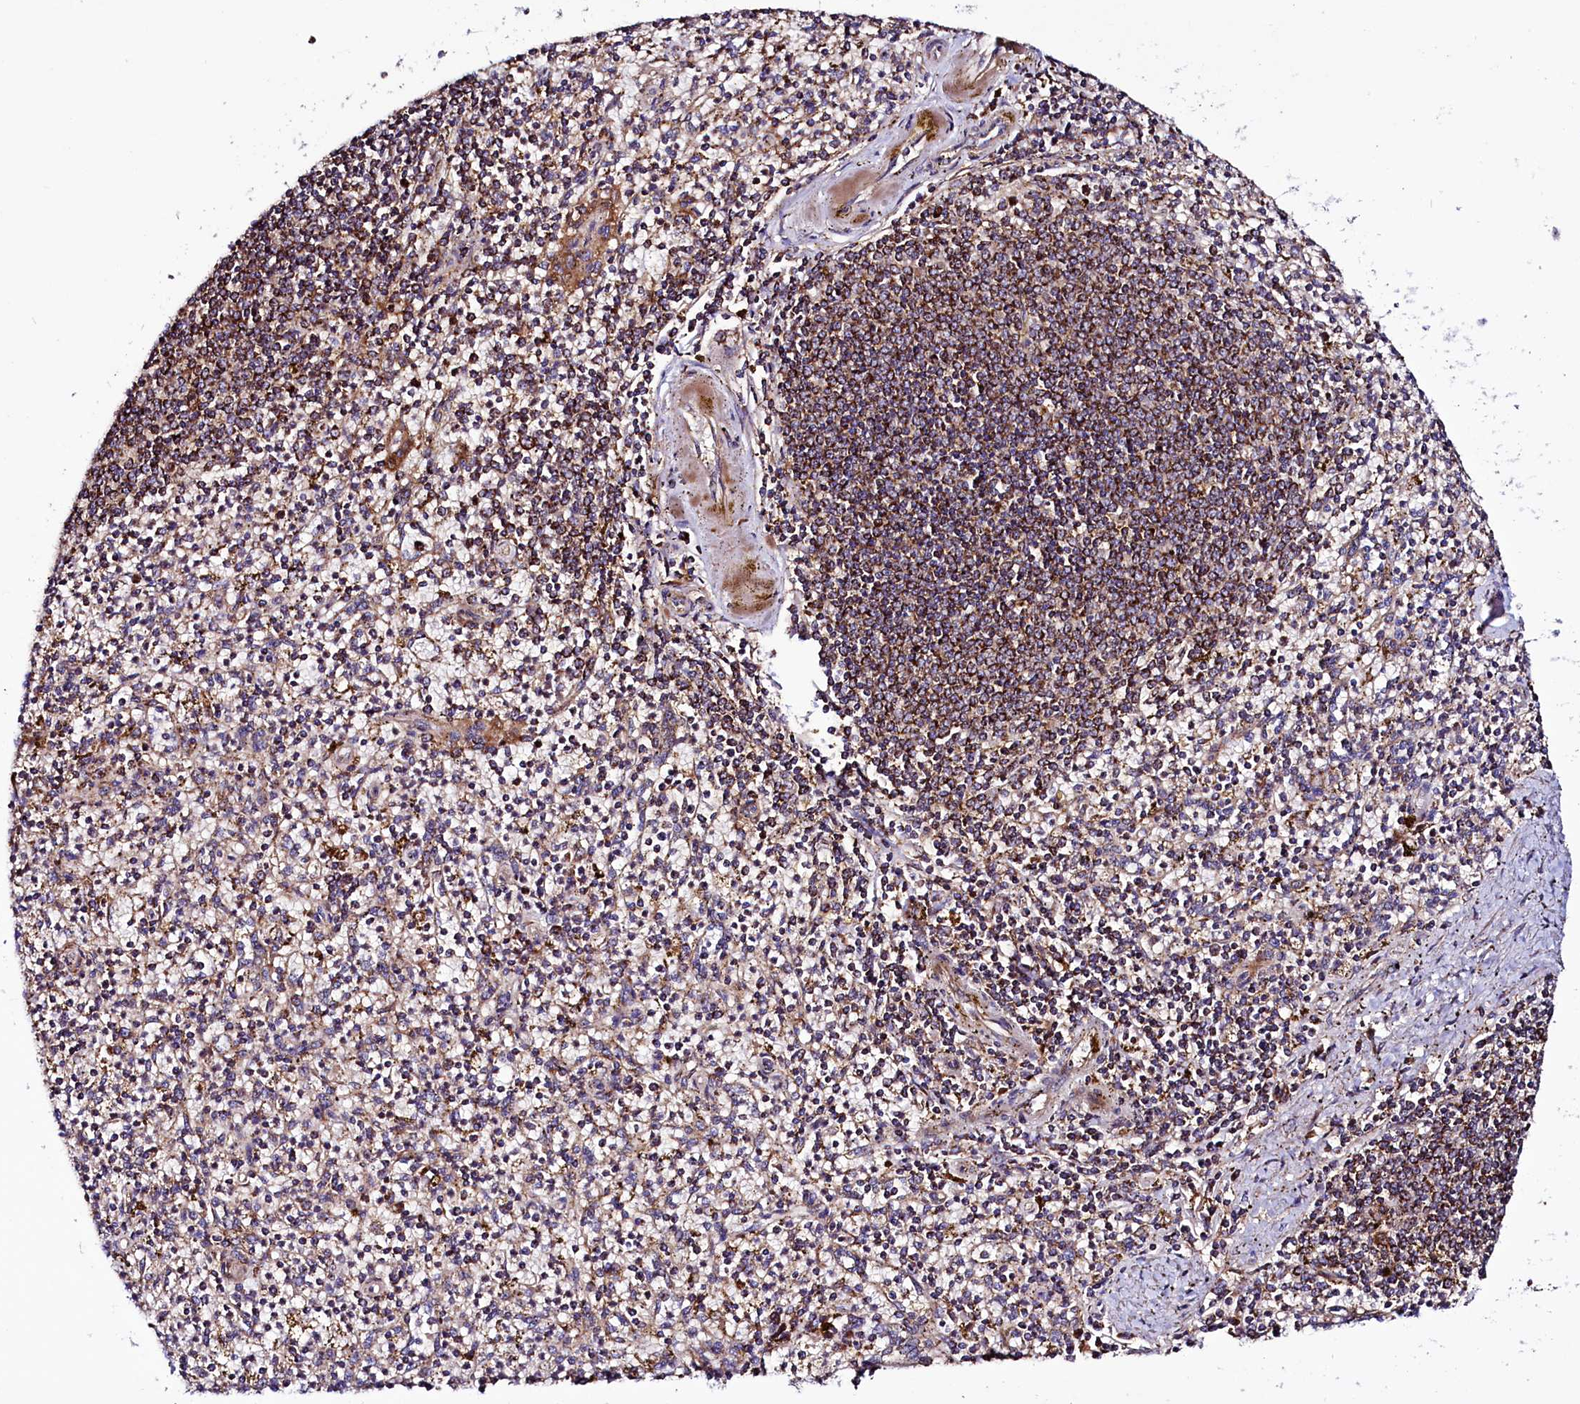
{"staining": {"intensity": "moderate", "quantity": "<25%", "location": "cytoplasmic/membranous"}, "tissue": "spleen", "cell_type": "Cells in red pulp", "image_type": "normal", "snomed": [{"axis": "morphology", "description": "Normal tissue, NOS"}, {"axis": "topography", "description": "Spleen"}], "caption": "A micrograph of spleen stained for a protein demonstrates moderate cytoplasmic/membranous brown staining in cells in red pulp.", "gene": "STARD5", "patient": {"sex": "male", "age": 72}}